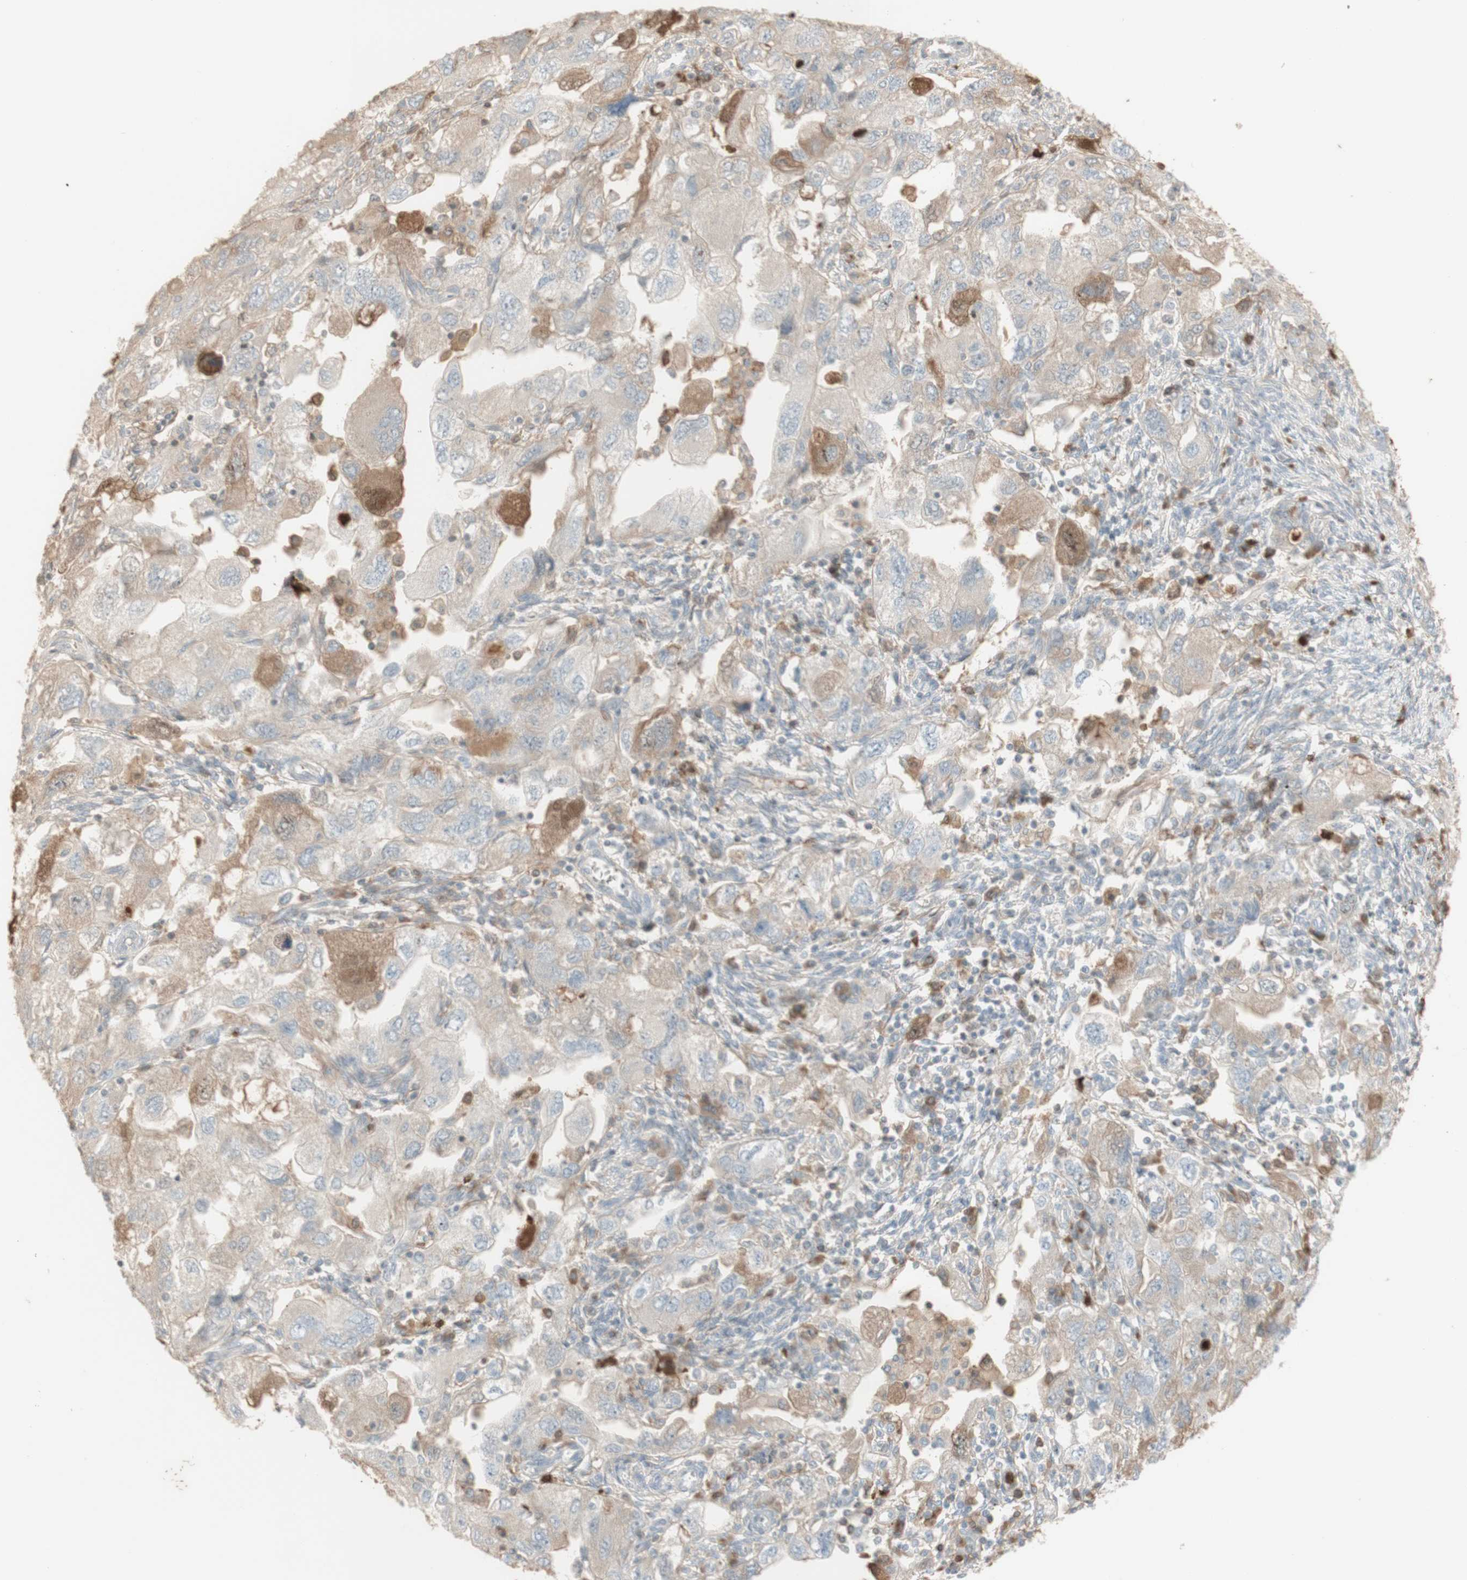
{"staining": {"intensity": "moderate", "quantity": "<25%", "location": "cytoplasmic/membranous"}, "tissue": "ovarian cancer", "cell_type": "Tumor cells", "image_type": "cancer", "snomed": [{"axis": "morphology", "description": "Carcinoma, NOS"}, {"axis": "morphology", "description": "Cystadenocarcinoma, serous, NOS"}, {"axis": "topography", "description": "Ovary"}], "caption": "Protein expression analysis of ovarian cancer reveals moderate cytoplasmic/membranous expression in approximately <25% of tumor cells.", "gene": "NID1", "patient": {"sex": "female", "age": 69}}